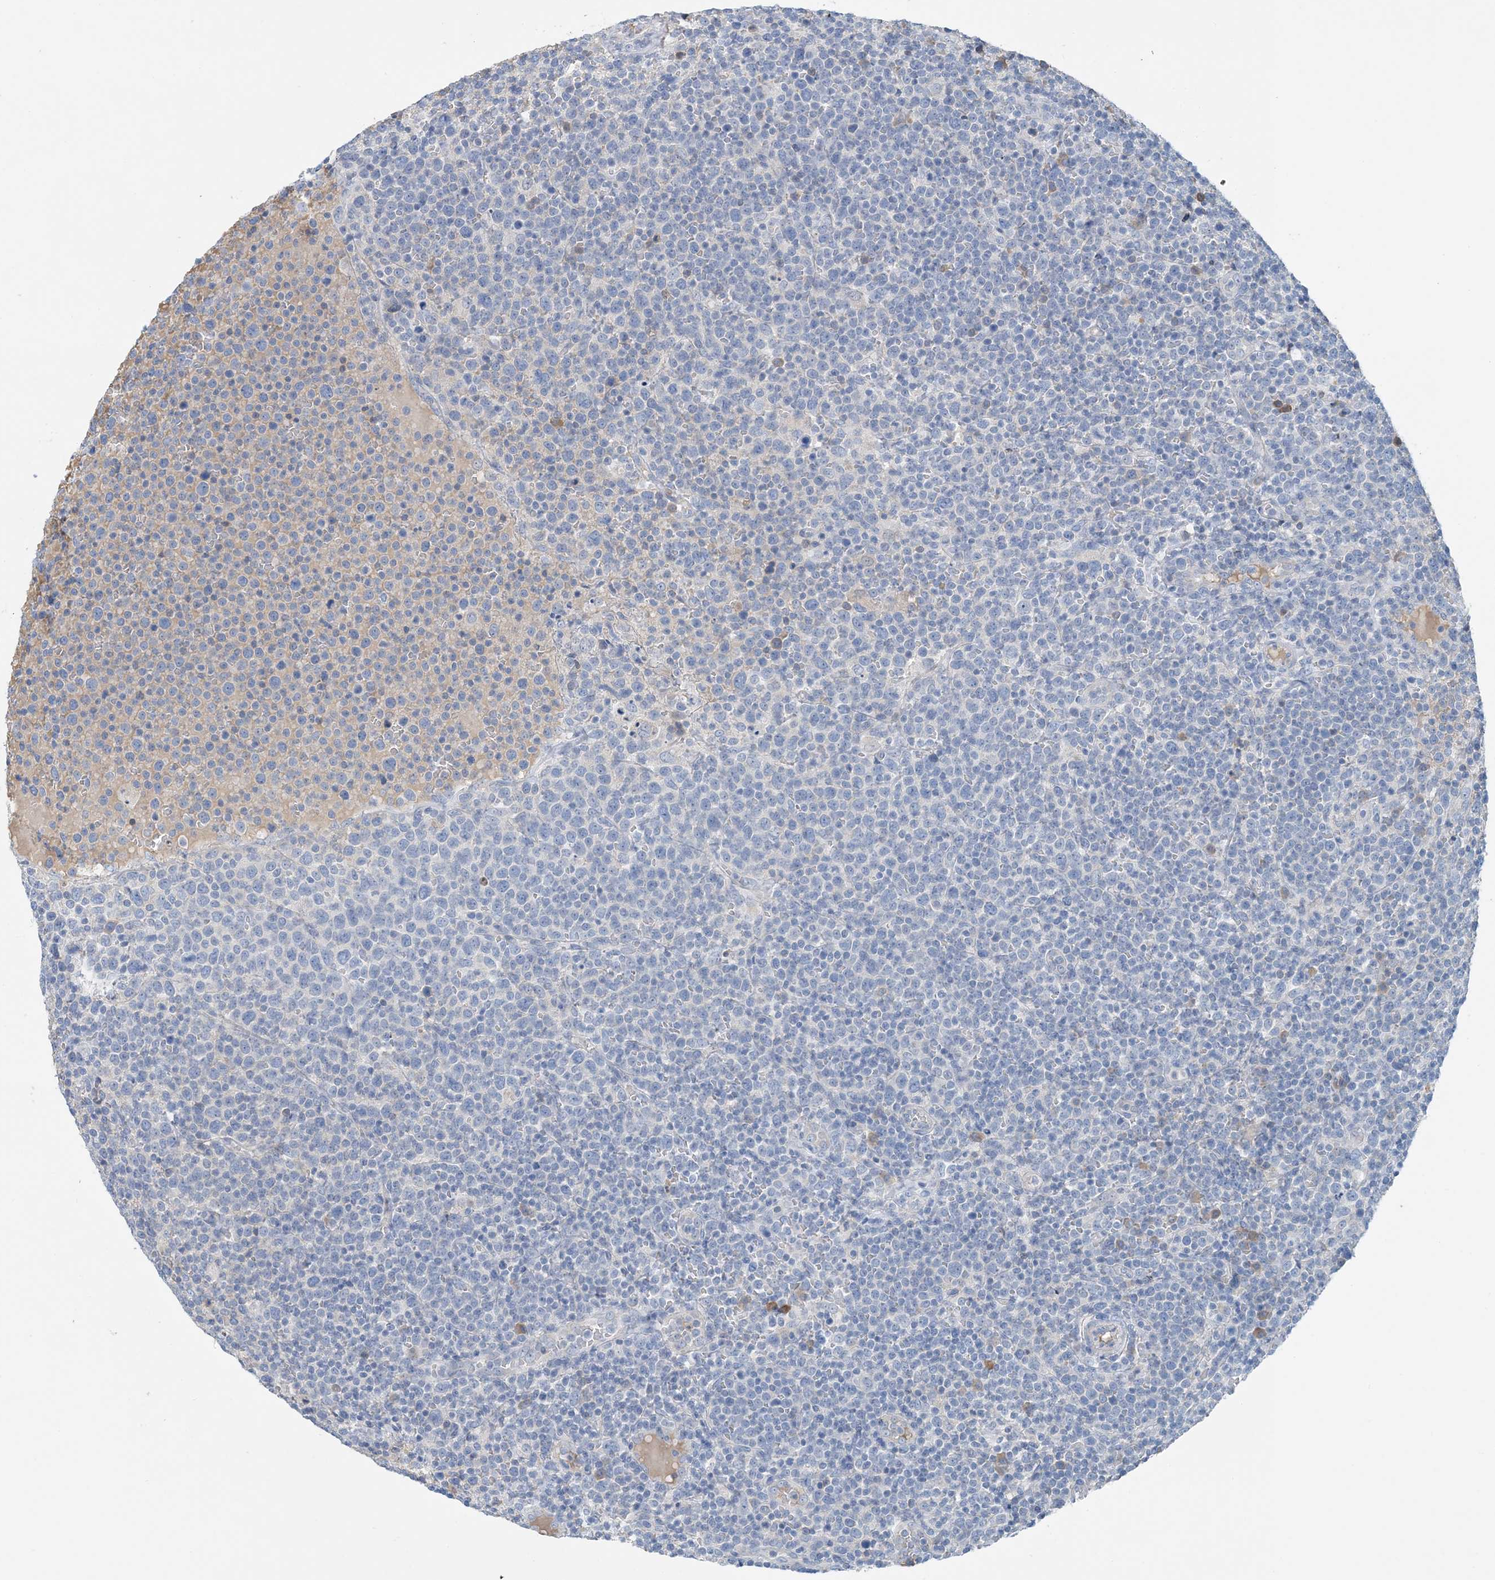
{"staining": {"intensity": "negative", "quantity": "none", "location": "none"}, "tissue": "lymphoma", "cell_type": "Tumor cells", "image_type": "cancer", "snomed": [{"axis": "morphology", "description": "Malignant lymphoma, non-Hodgkin's type, High grade"}, {"axis": "topography", "description": "Lymph node"}], "caption": "Tumor cells are negative for protein expression in human lymphoma. (DAB (3,3'-diaminobenzidine) IHC, high magnification).", "gene": "CTRL", "patient": {"sex": "male", "age": 61}}